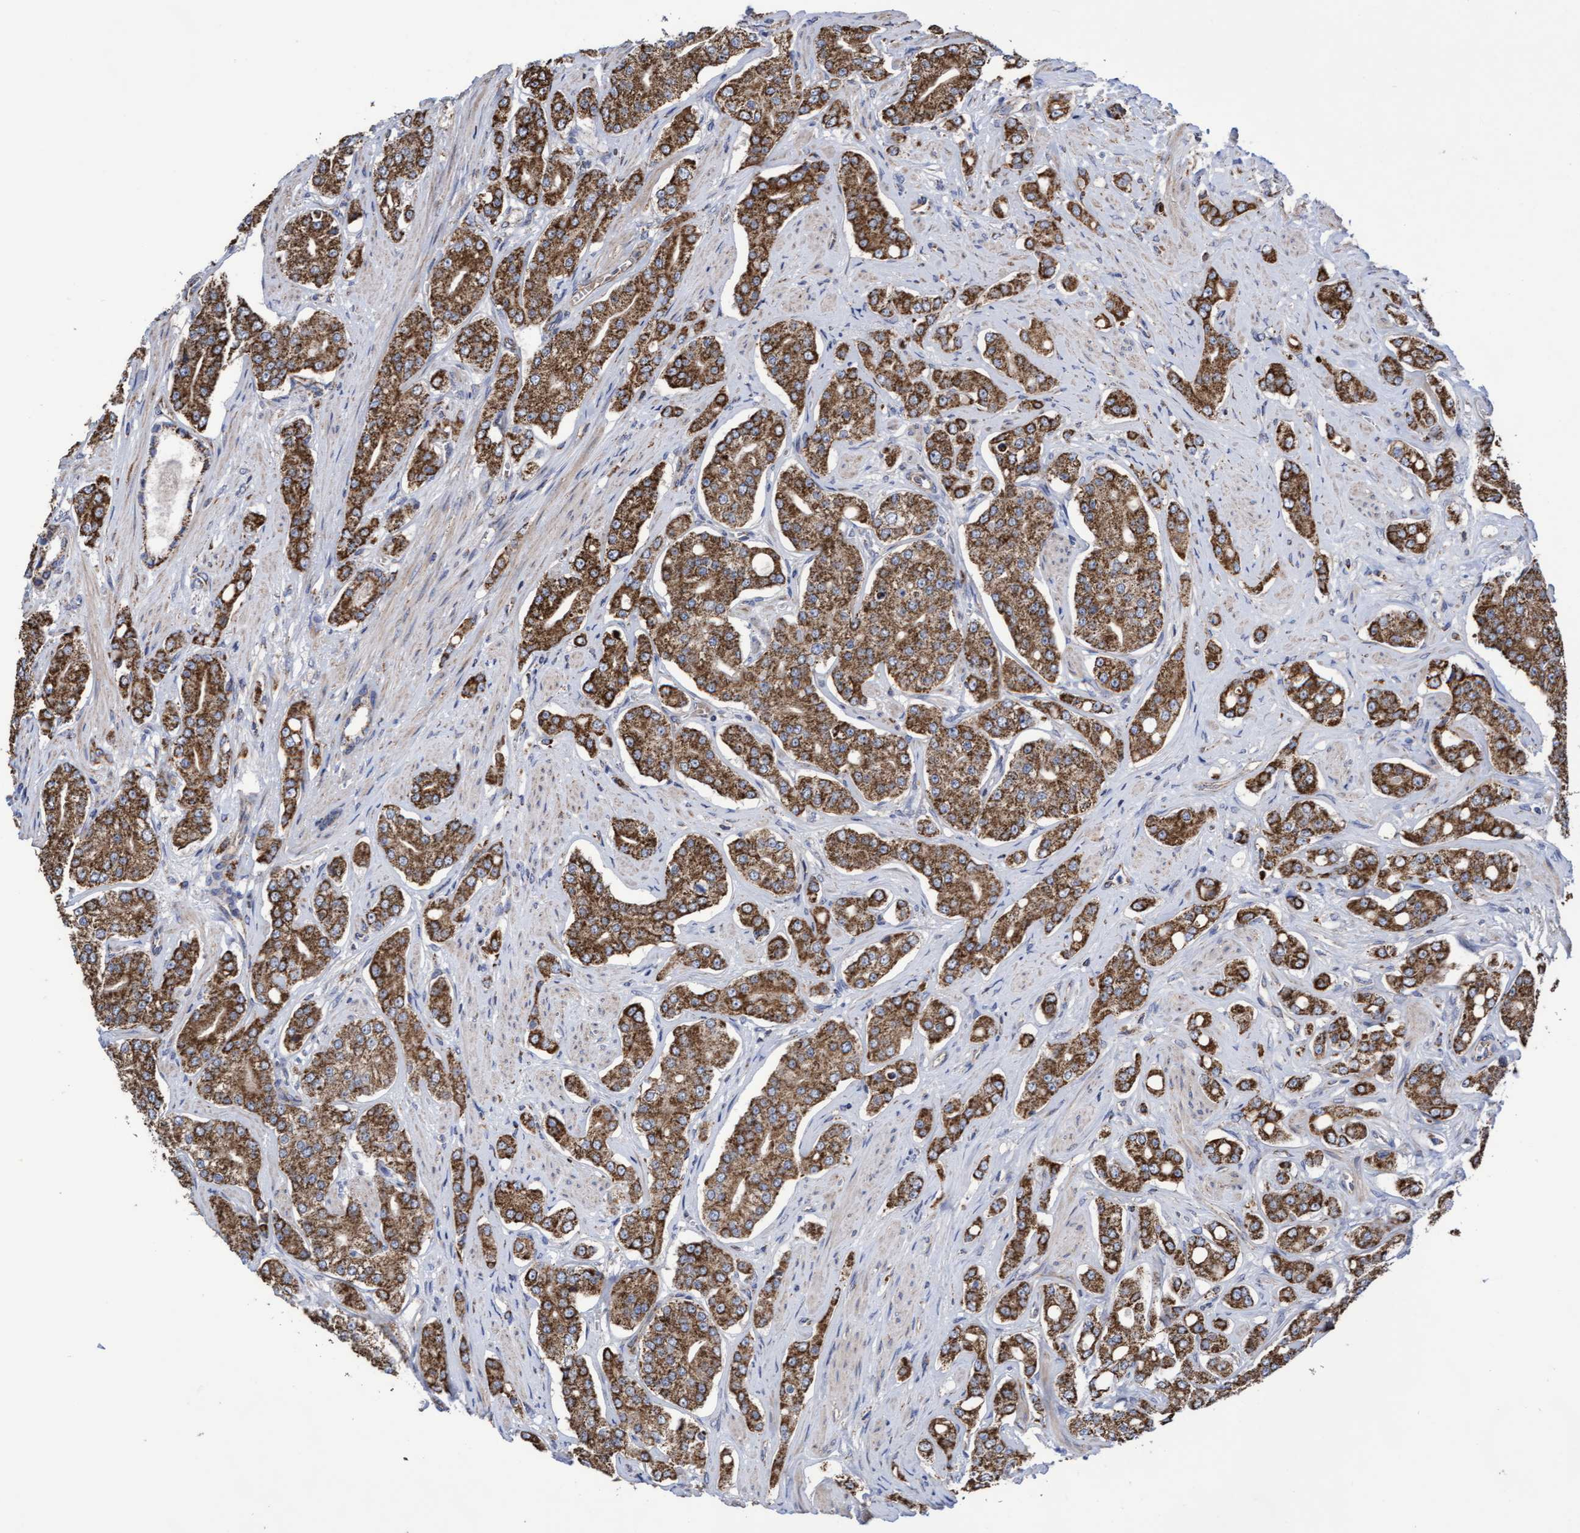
{"staining": {"intensity": "strong", "quantity": ">75%", "location": "cytoplasmic/membranous"}, "tissue": "prostate cancer", "cell_type": "Tumor cells", "image_type": "cancer", "snomed": [{"axis": "morphology", "description": "Adenocarcinoma, High grade"}, {"axis": "topography", "description": "Prostate"}], "caption": "Prostate cancer was stained to show a protein in brown. There is high levels of strong cytoplasmic/membranous expression in approximately >75% of tumor cells.", "gene": "COBL", "patient": {"sex": "male", "age": 71}}